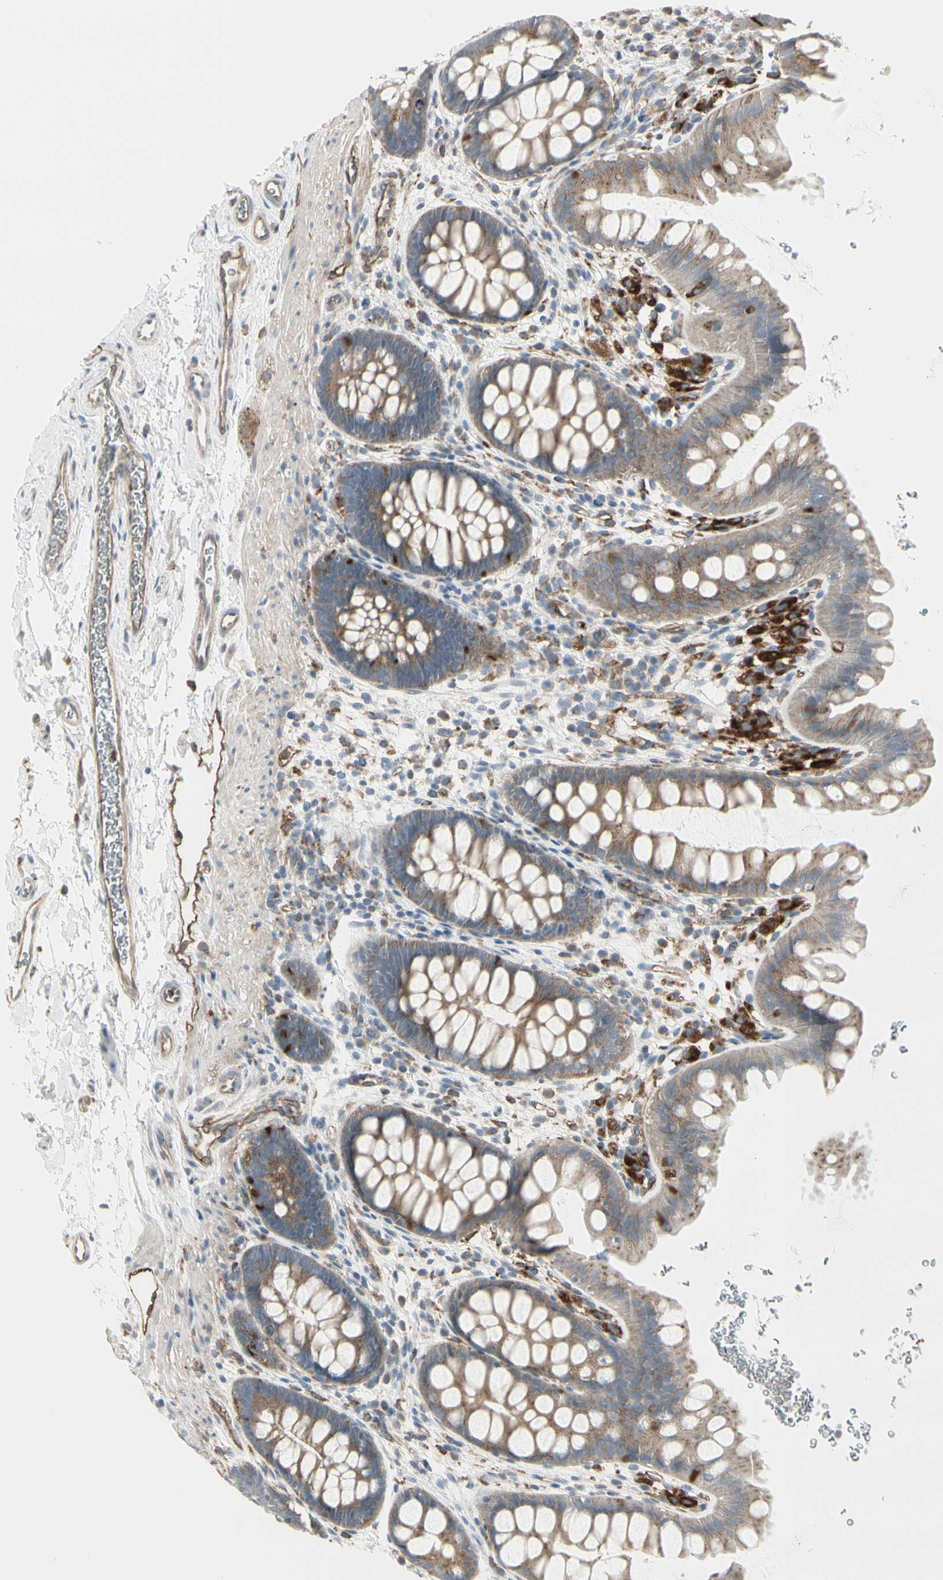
{"staining": {"intensity": "moderate", "quantity": ">75%", "location": "cytoplasmic/membranous"}, "tissue": "rectum", "cell_type": "Glandular cells", "image_type": "normal", "snomed": [{"axis": "morphology", "description": "Normal tissue, NOS"}, {"axis": "topography", "description": "Rectum"}], "caption": "Rectum stained with DAB immunohistochemistry (IHC) demonstrates medium levels of moderate cytoplasmic/membranous staining in about >75% of glandular cells. The staining is performed using DAB brown chromogen to label protein expression. The nuclei are counter-stained blue using hematoxylin.", "gene": "ATP6V1B2", "patient": {"sex": "female", "age": 24}}